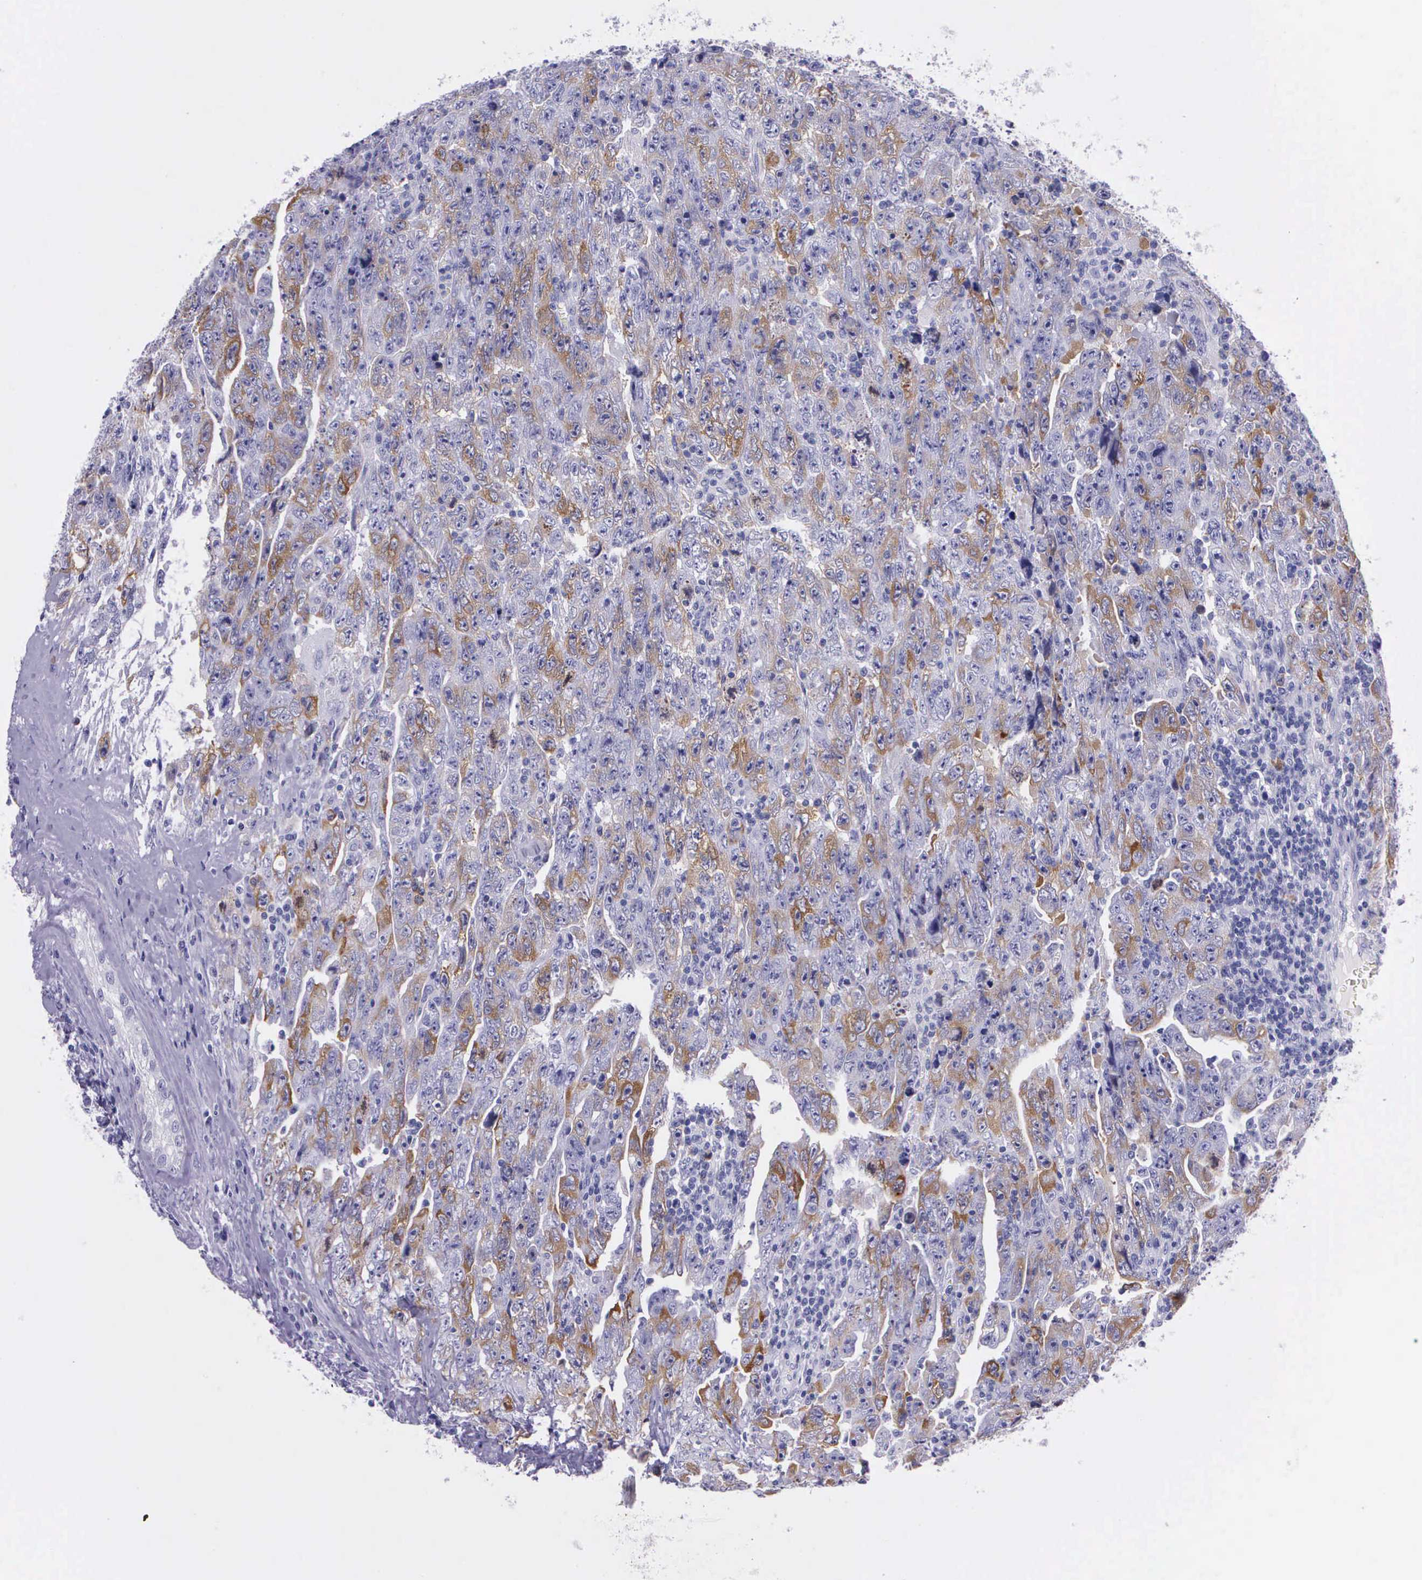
{"staining": {"intensity": "moderate", "quantity": "25%-75%", "location": "cytoplasmic/membranous"}, "tissue": "testis cancer", "cell_type": "Tumor cells", "image_type": "cancer", "snomed": [{"axis": "morphology", "description": "Carcinoma, Embryonal, NOS"}, {"axis": "topography", "description": "Testis"}], "caption": "Tumor cells demonstrate medium levels of moderate cytoplasmic/membranous positivity in approximately 25%-75% of cells in human testis cancer (embryonal carcinoma).", "gene": "CCNB1", "patient": {"sex": "male", "age": 28}}